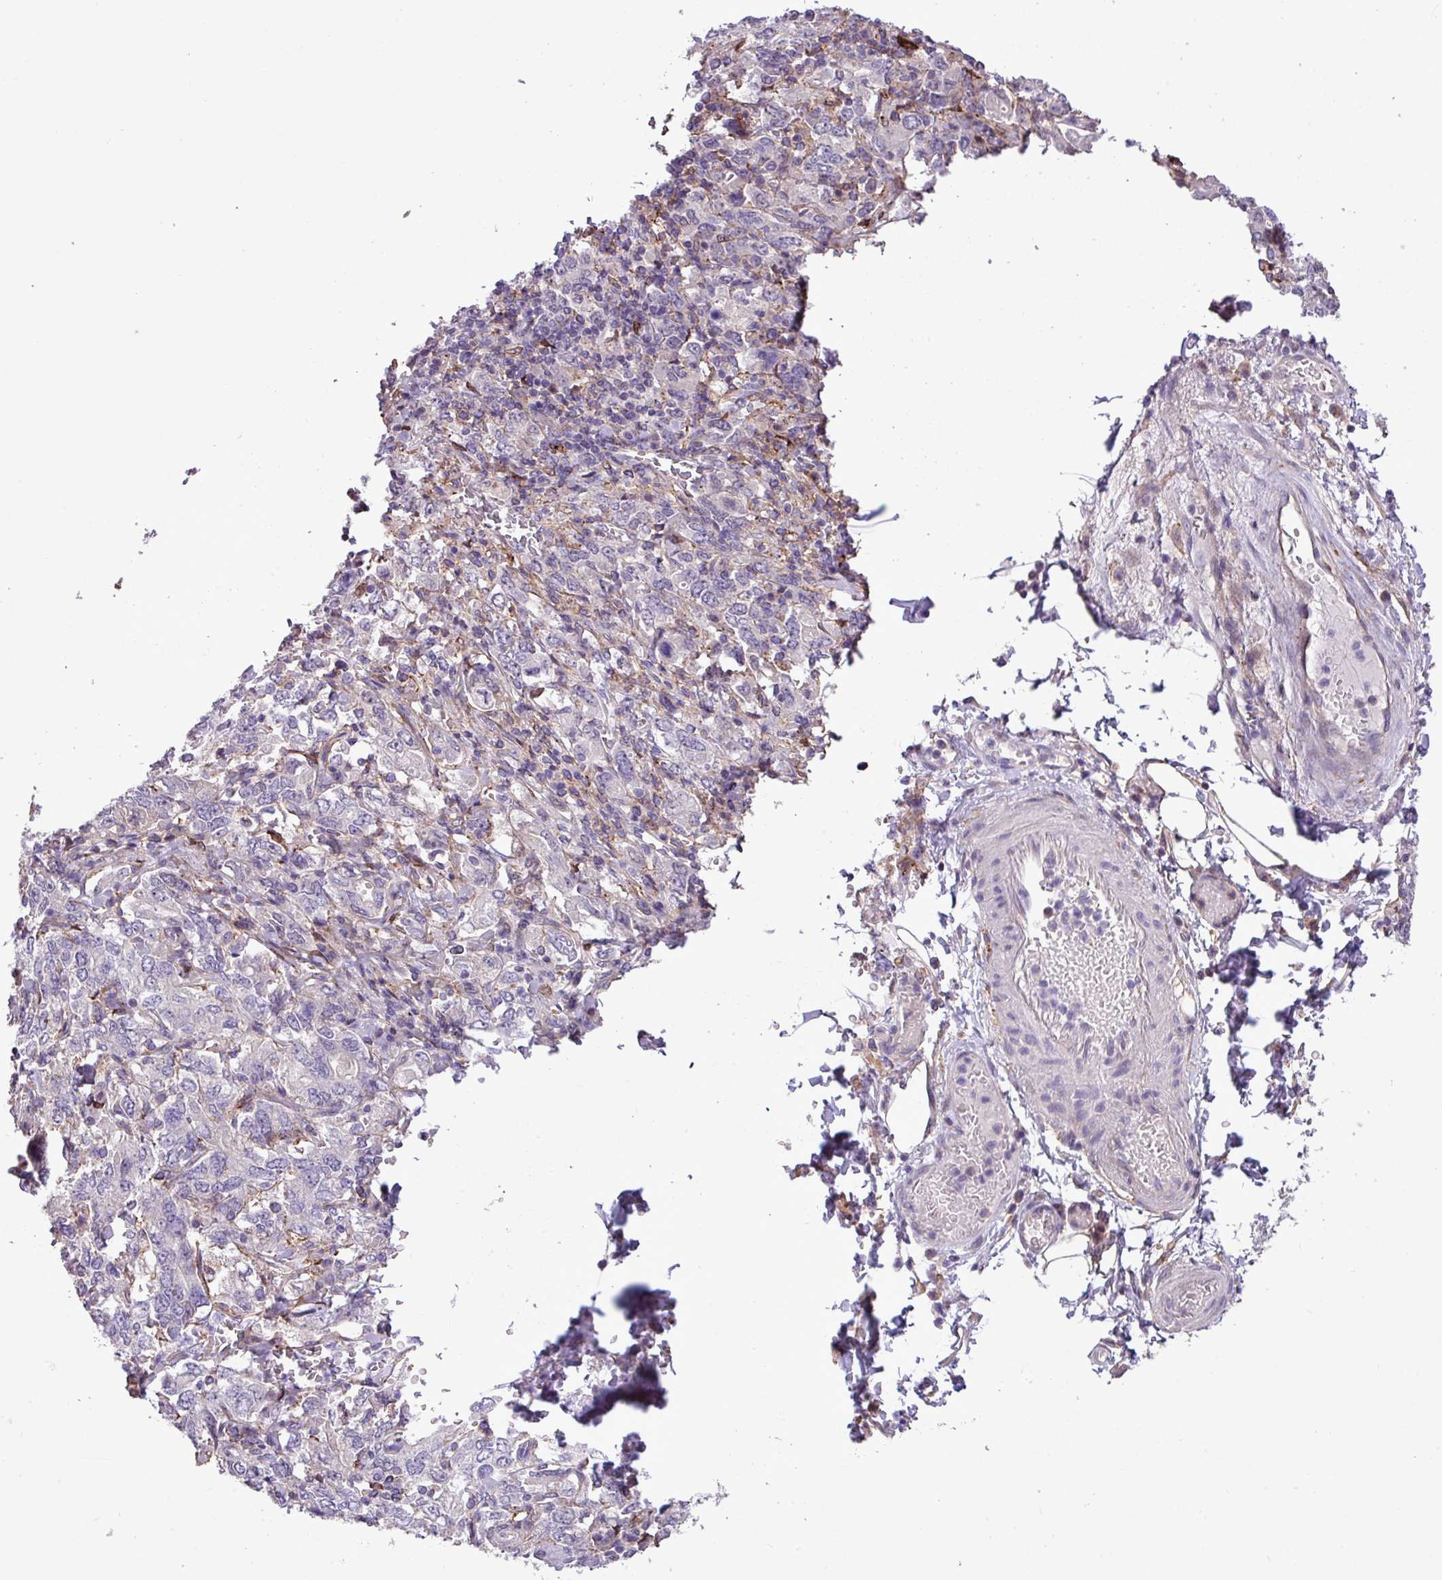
{"staining": {"intensity": "negative", "quantity": "none", "location": "none"}, "tissue": "stomach cancer", "cell_type": "Tumor cells", "image_type": "cancer", "snomed": [{"axis": "morphology", "description": "Adenocarcinoma, NOS"}, {"axis": "topography", "description": "Stomach, upper"}, {"axis": "topography", "description": "Stomach"}], "caption": "The micrograph reveals no significant expression in tumor cells of adenocarcinoma (stomach). The staining is performed using DAB brown chromogen with nuclei counter-stained in using hematoxylin.", "gene": "RPP25L", "patient": {"sex": "male", "age": 62}}